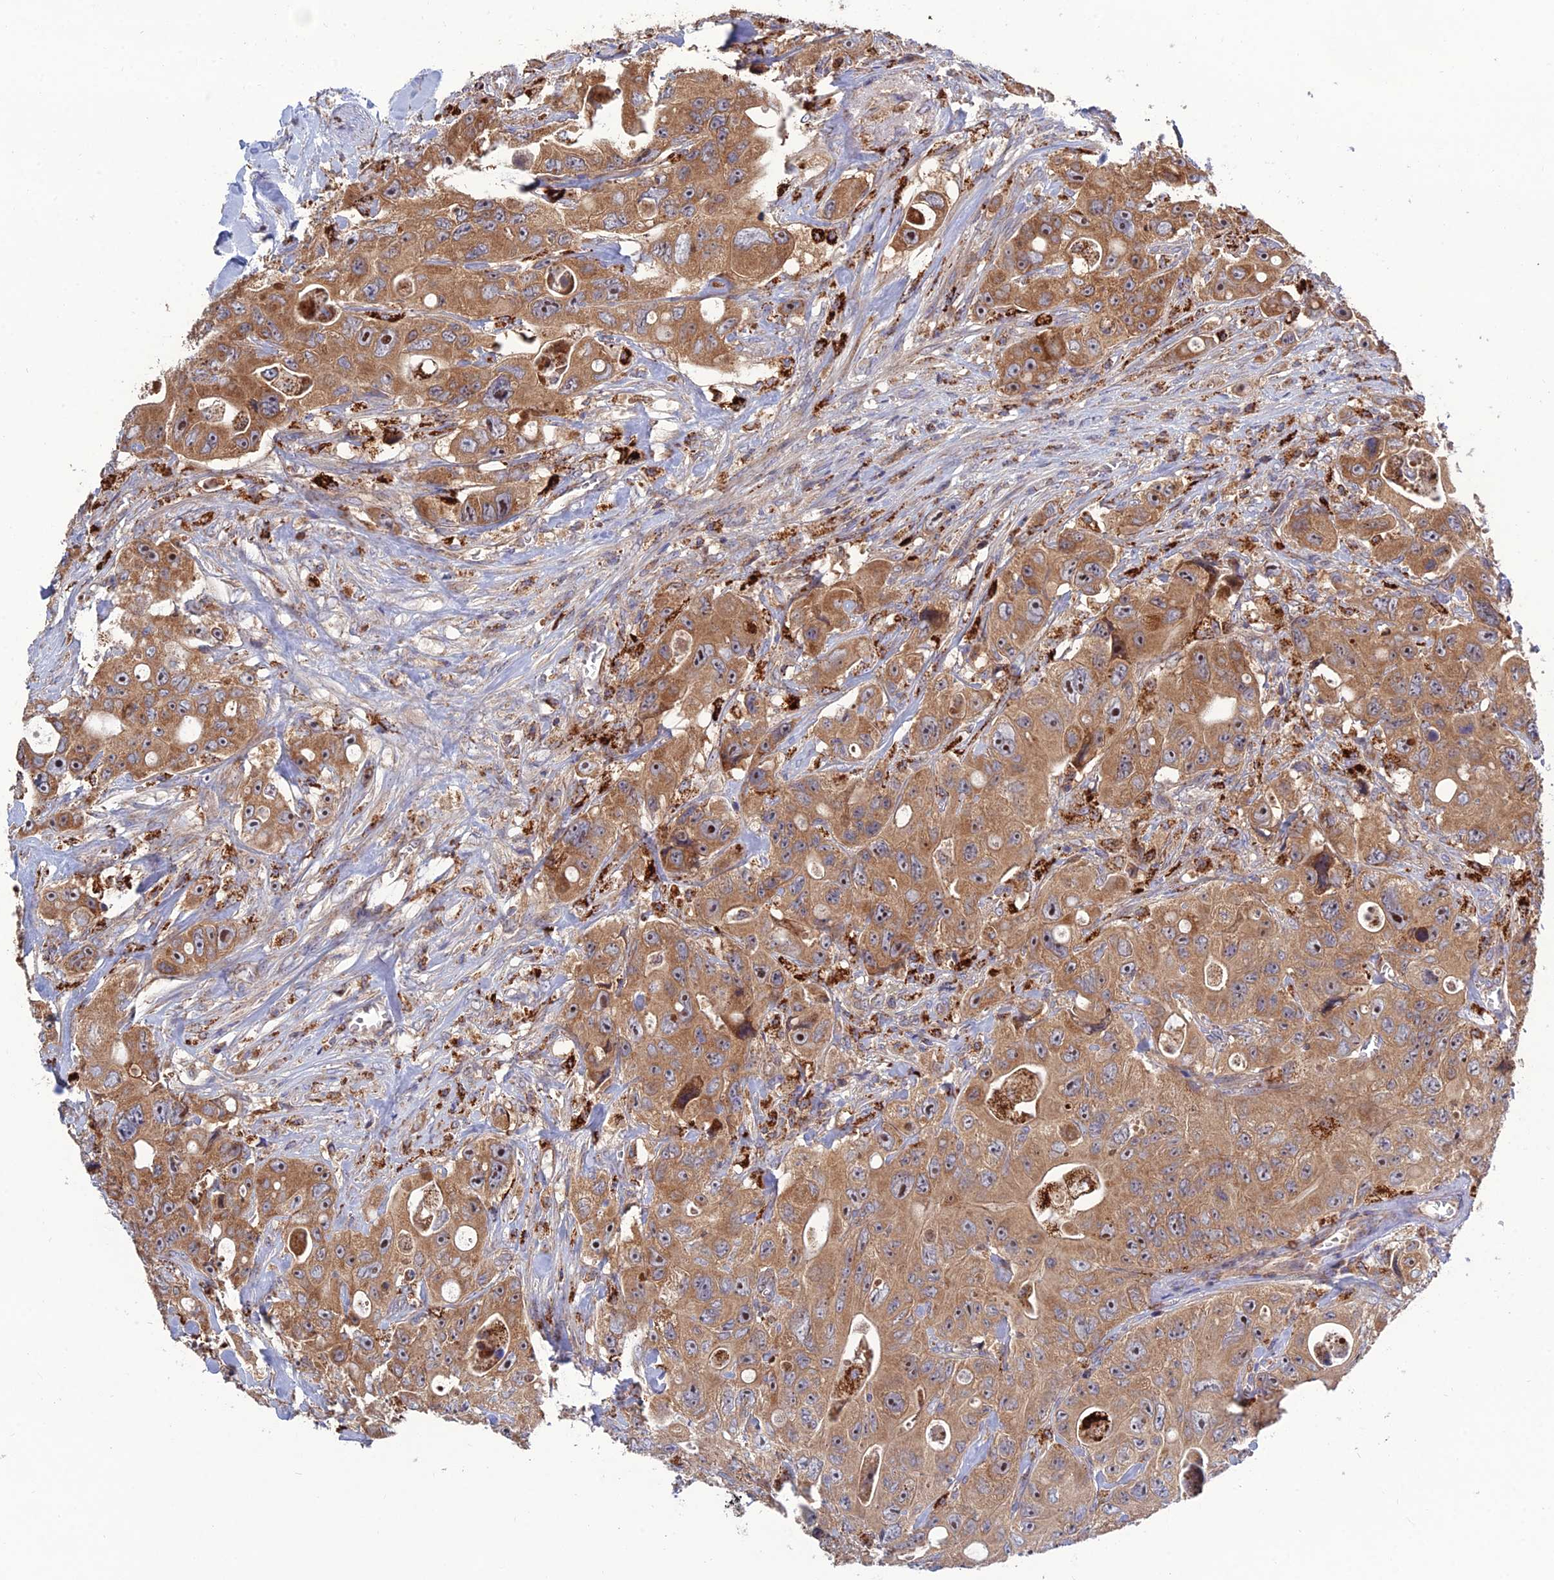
{"staining": {"intensity": "moderate", "quantity": ">75%", "location": "cytoplasmic/membranous"}, "tissue": "colorectal cancer", "cell_type": "Tumor cells", "image_type": "cancer", "snomed": [{"axis": "morphology", "description": "Adenocarcinoma, NOS"}, {"axis": "topography", "description": "Colon"}], "caption": "Protein staining of colorectal cancer tissue reveals moderate cytoplasmic/membranous positivity in about >75% of tumor cells.", "gene": "RIC8B", "patient": {"sex": "female", "age": 46}}